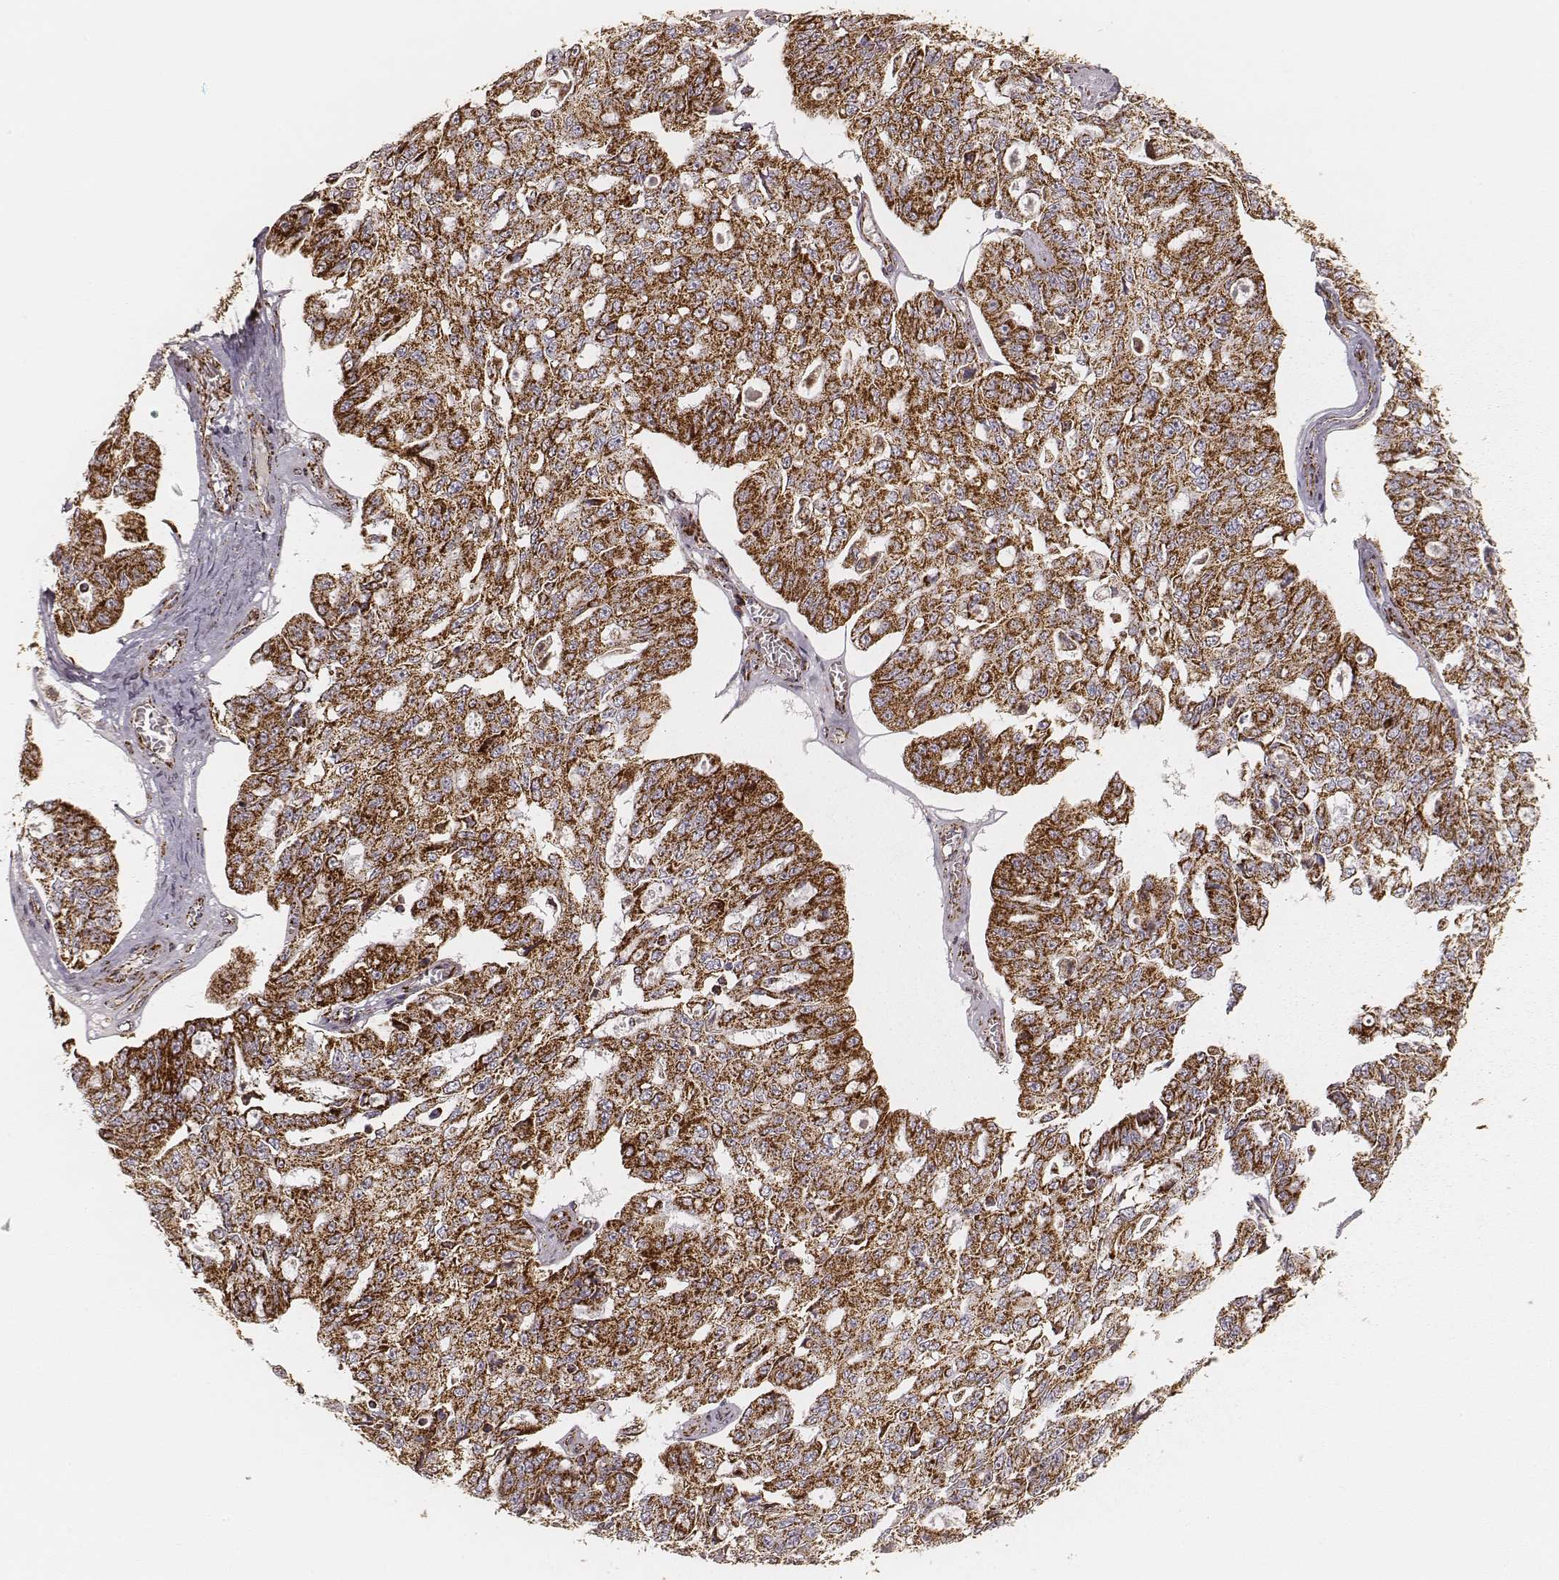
{"staining": {"intensity": "strong", "quantity": ">75%", "location": "cytoplasmic/membranous"}, "tissue": "ovarian cancer", "cell_type": "Tumor cells", "image_type": "cancer", "snomed": [{"axis": "morphology", "description": "Carcinoma, endometroid"}, {"axis": "topography", "description": "Ovary"}], "caption": "IHC histopathology image of human endometroid carcinoma (ovarian) stained for a protein (brown), which shows high levels of strong cytoplasmic/membranous positivity in about >75% of tumor cells.", "gene": "CS", "patient": {"sex": "female", "age": 65}}